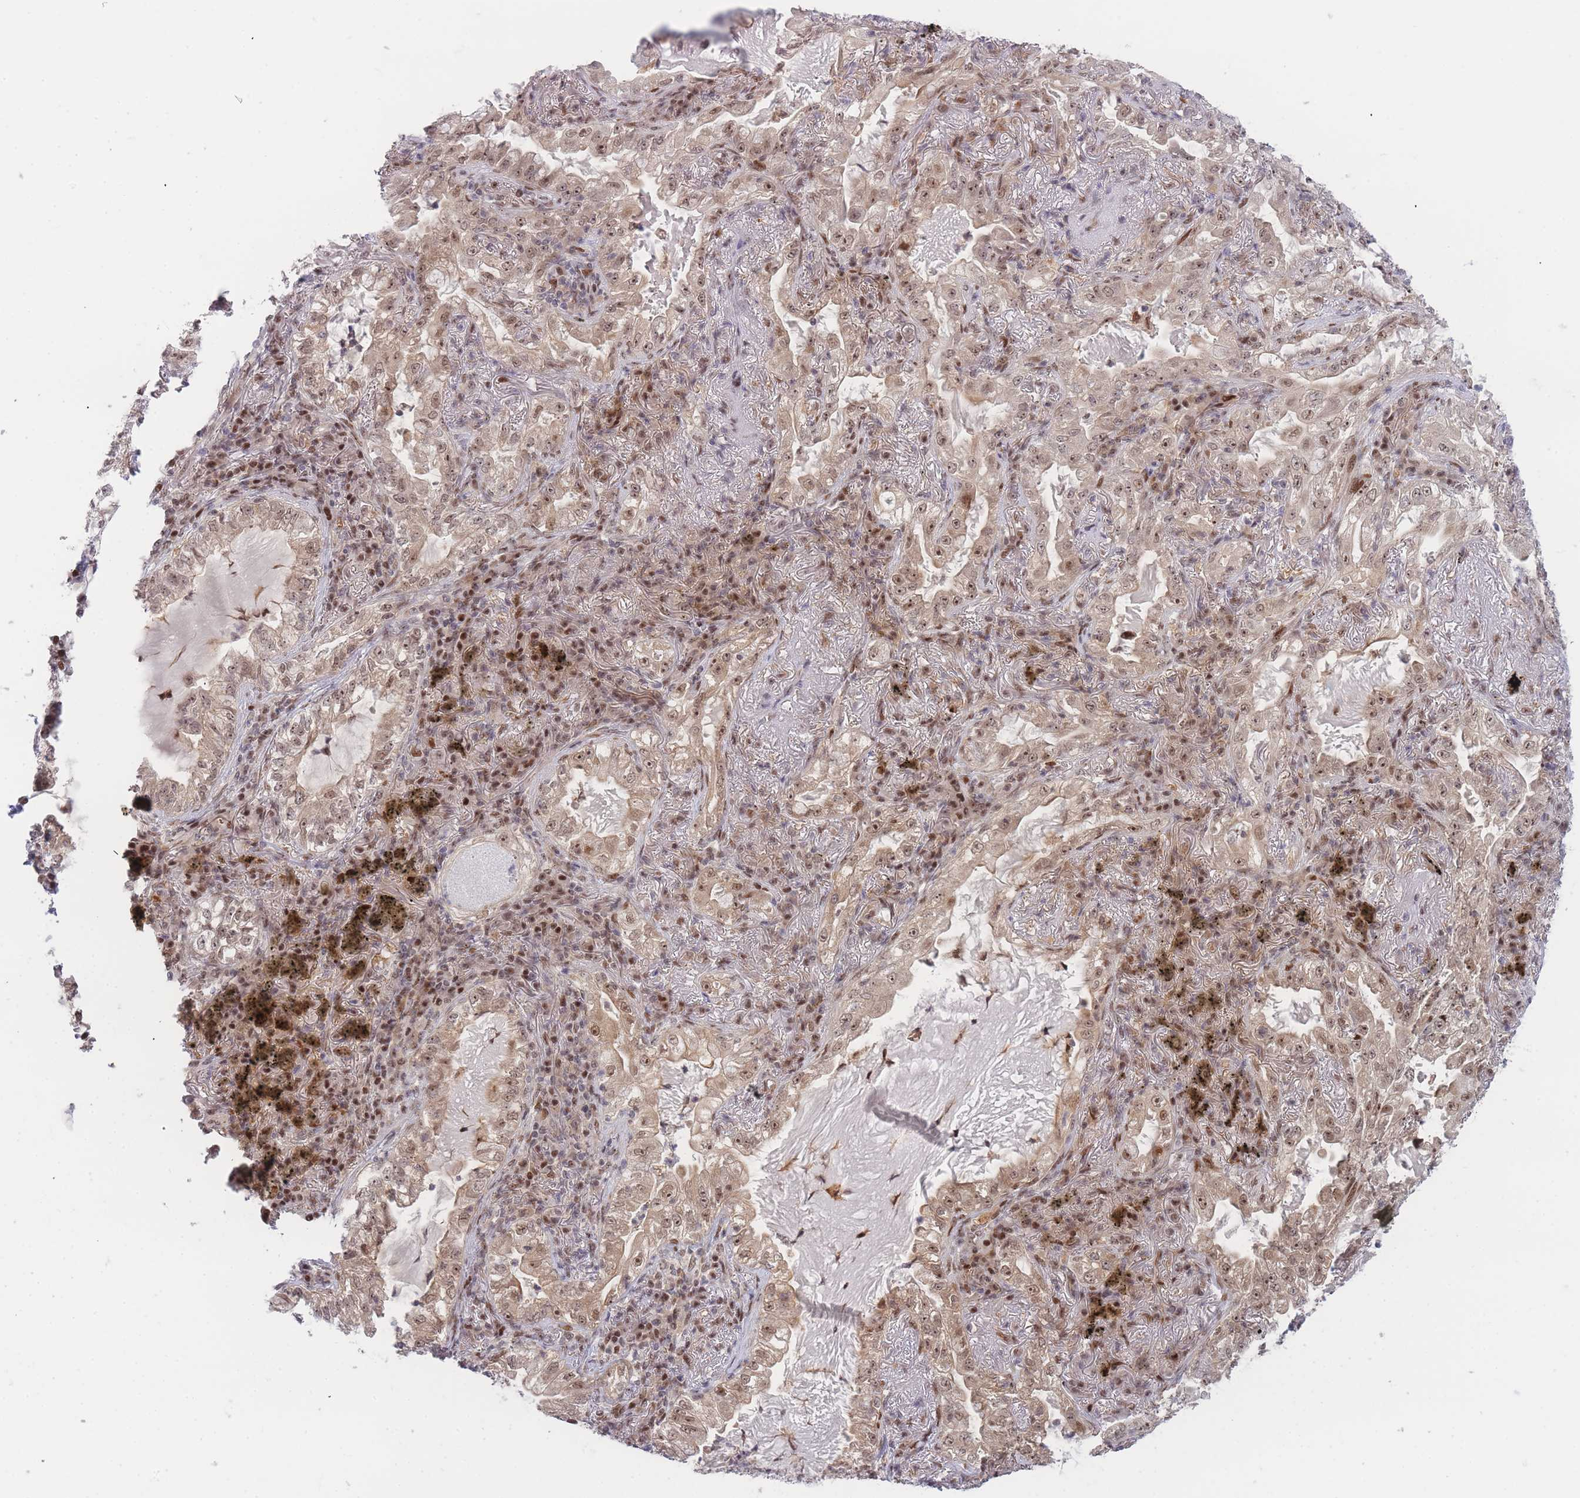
{"staining": {"intensity": "moderate", "quantity": ">75%", "location": "cytoplasmic/membranous,nuclear"}, "tissue": "lung cancer", "cell_type": "Tumor cells", "image_type": "cancer", "snomed": [{"axis": "morphology", "description": "Adenocarcinoma, NOS"}, {"axis": "topography", "description": "Lung"}], "caption": "Protein positivity by immunohistochemistry shows moderate cytoplasmic/membranous and nuclear staining in approximately >75% of tumor cells in lung adenocarcinoma.", "gene": "DEAF1", "patient": {"sex": "female", "age": 73}}